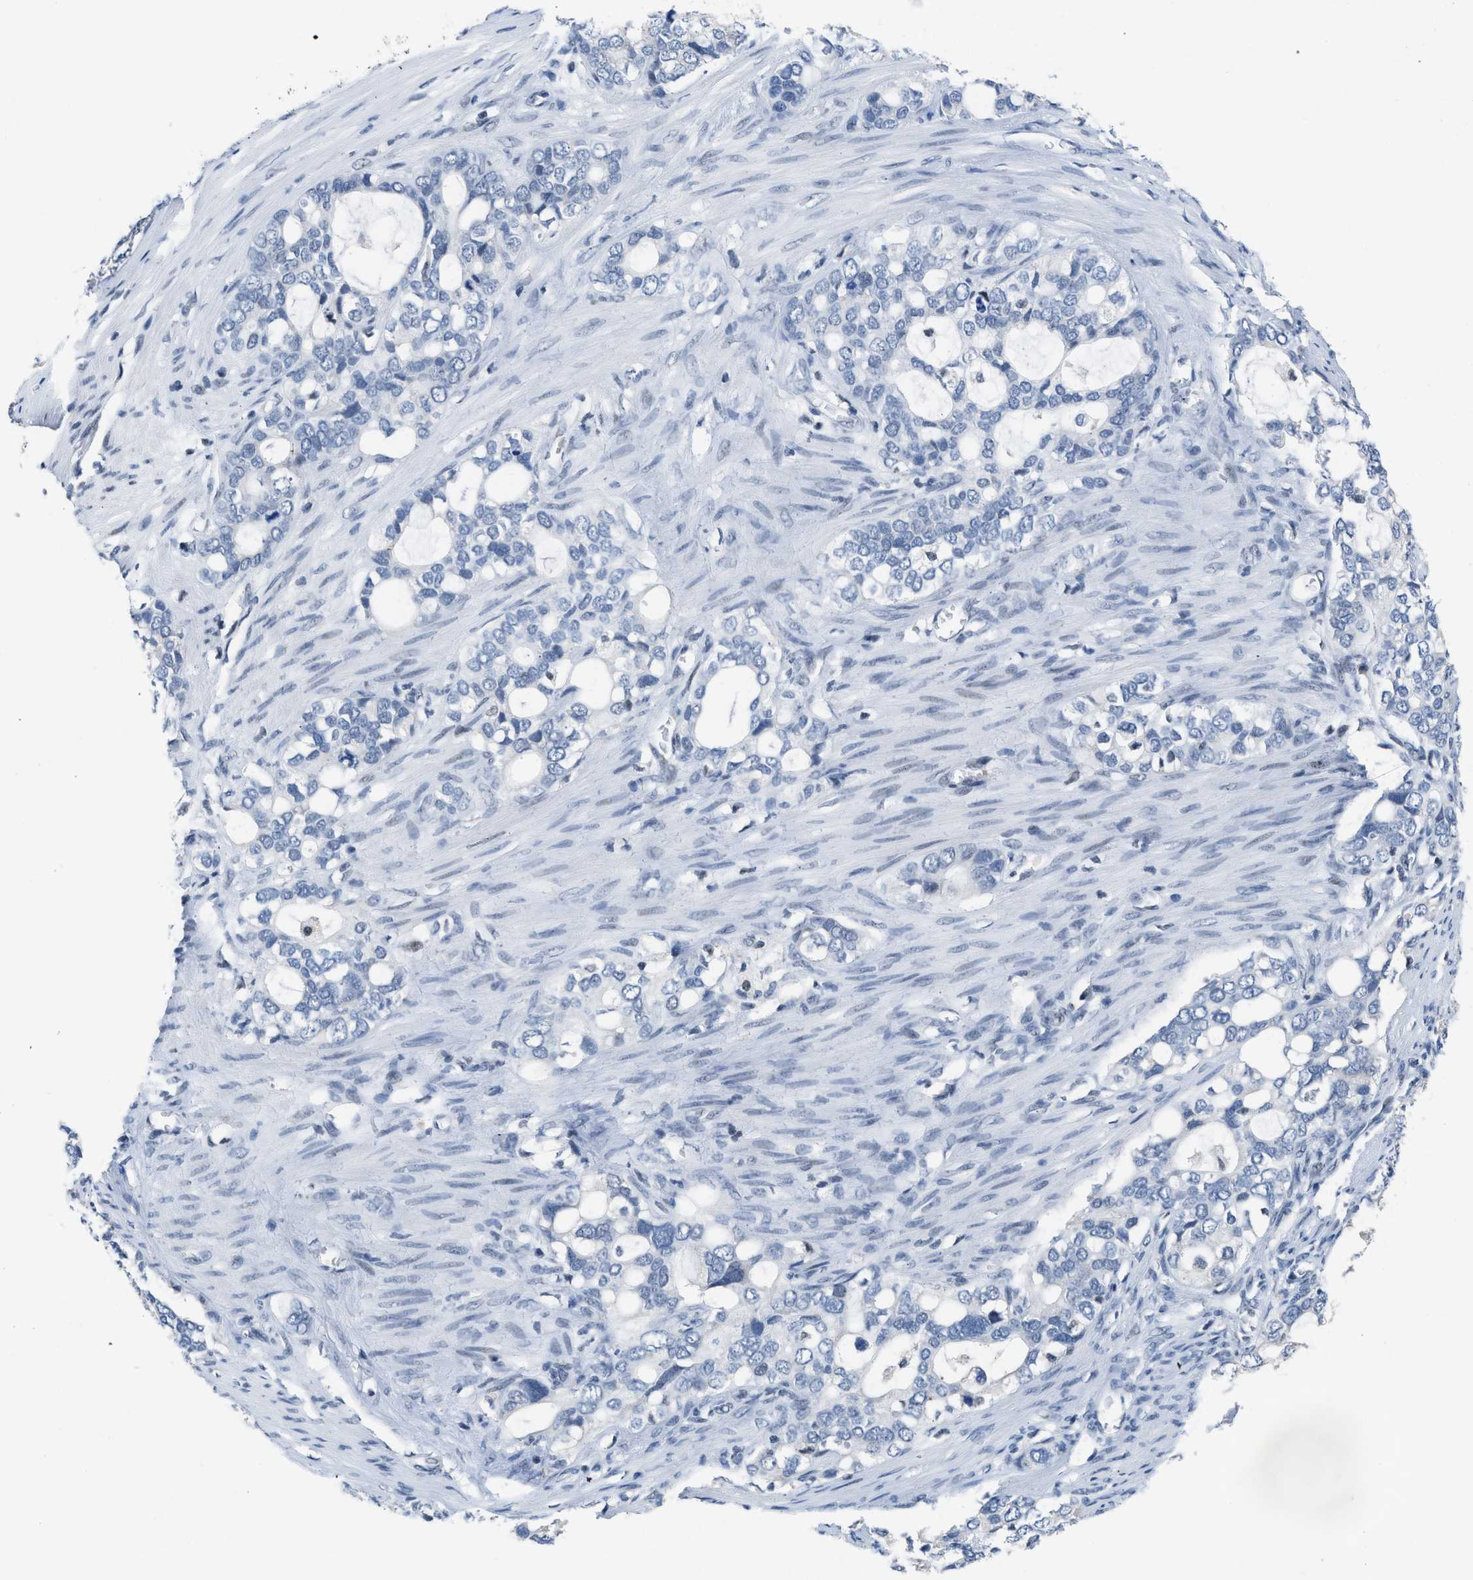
{"staining": {"intensity": "weak", "quantity": "<25%", "location": "nuclear"}, "tissue": "stomach cancer", "cell_type": "Tumor cells", "image_type": "cancer", "snomed": [{"axis": "morphology", "description": "Adenocarcinoma, NOS"}, {"axis": "topography", "description": "Stomach"}], "caption": "Immunohistochemical staining of stomach adenocarcinoma demonstrates no significant staining in tumor cells. (Immunohistochemistry, brightfield microscopy, high magnification).", "gene": "TERF2IP", "patient": {"sex": "female", "age": 75}}